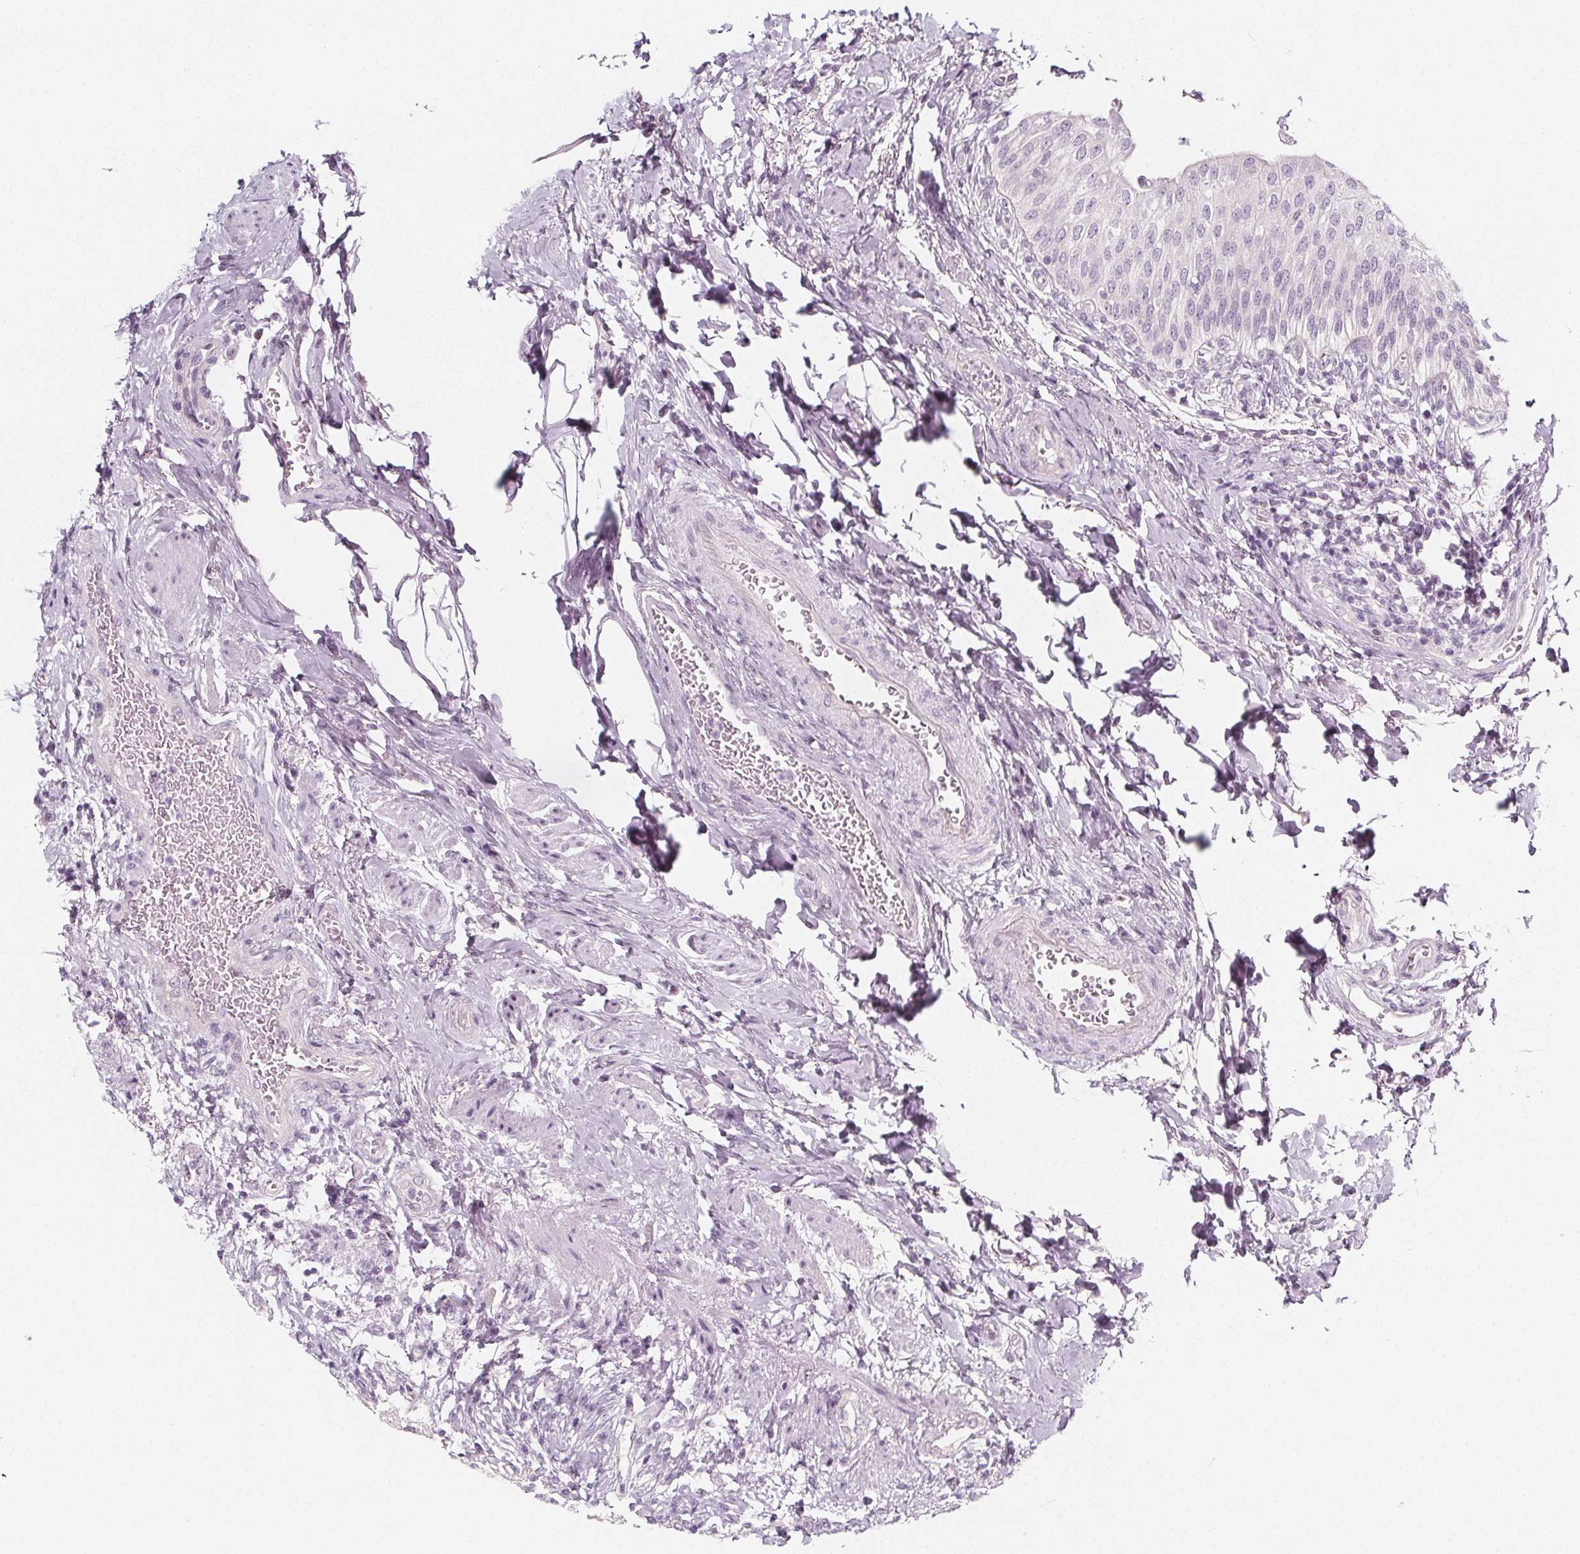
{"staining": {"intensity": "weak", "quantity": "<25%", "location": "cytoplasmic/membranous"}, "tissue": "urinary bladder", "cell_type": "Urothelial cells", "image_type": "normal", "snomed": [{"axis": "morphology", "description": "Normal tissue, NOS"}, {"axis": "topography", "description": "Urinary bladder"}, {"axis": "topography", "description": "Peripheral nerve tissue"}], "caption": "IHC photomicrograph of unremarkable urinary bladder stained for a protein (brown), which shows no positivity in urothelial cells. (Brightfield microscopy of DAB immunohistochemistry (IHC) at high magnification).", "gene": "IL17C", "patient": {"sex": "female", "age": 60}}